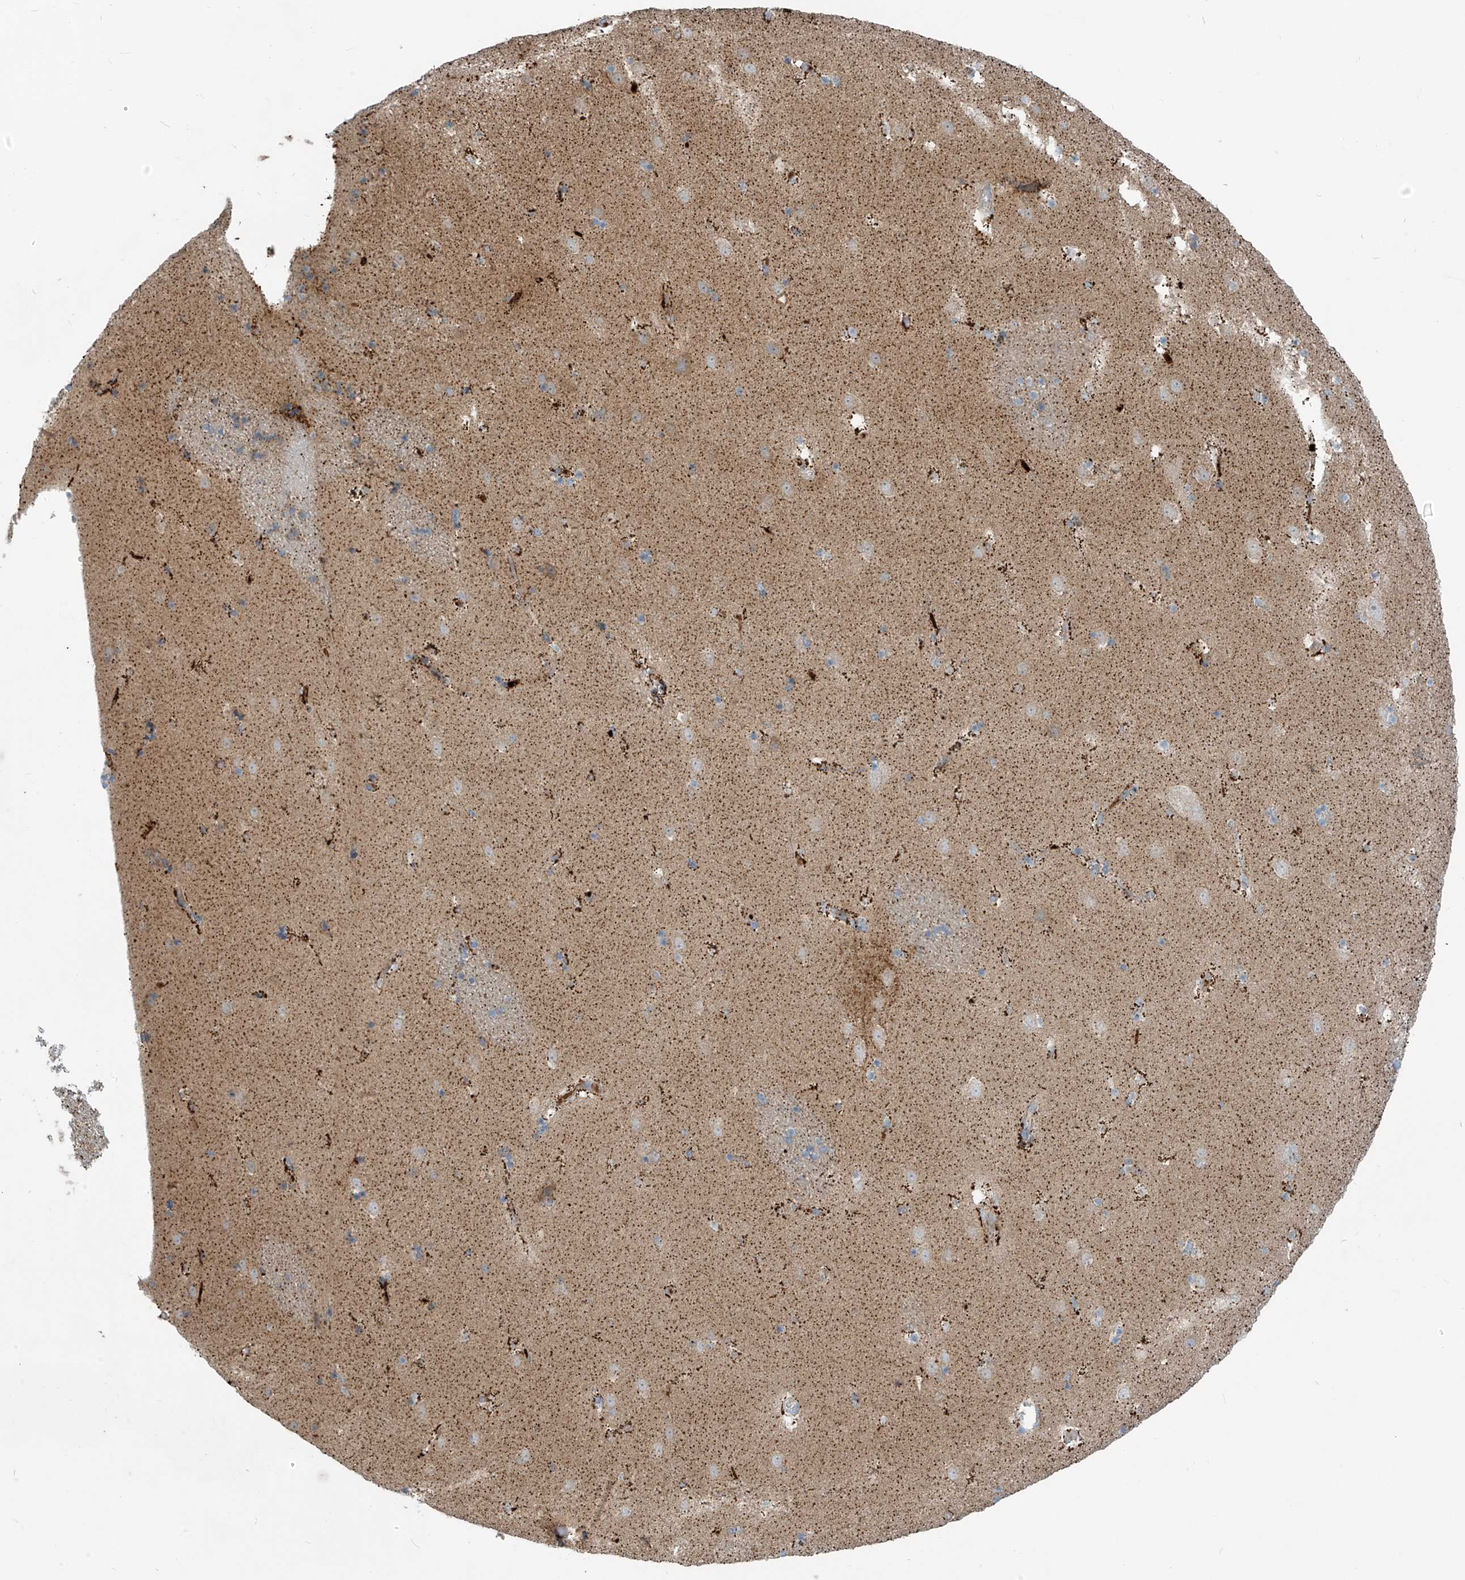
{"staining": {"intensity": "moderate", "quantity": "<25%", "location": "cytoplasmic/membranous"}, "tissue": "caudate", "cell_type": "Glial cells", "image_type": "normal", "snomed": [{"axis": "morphology", "description": "Normal tissue, NOS"}, {"axis": "topography", "description": "Lateral ventricle wall"}], "caption": "Caudate stained with DAB immunohistochemistry reveals low levels of moderate cytoplasmic/membranous positivity in about <25% of glial cells. (brown staining indicates protein expression, while blue staining denotes nuclei).", "gene": "LZTS3", "patient": {"sex": "male", "age": 45}}